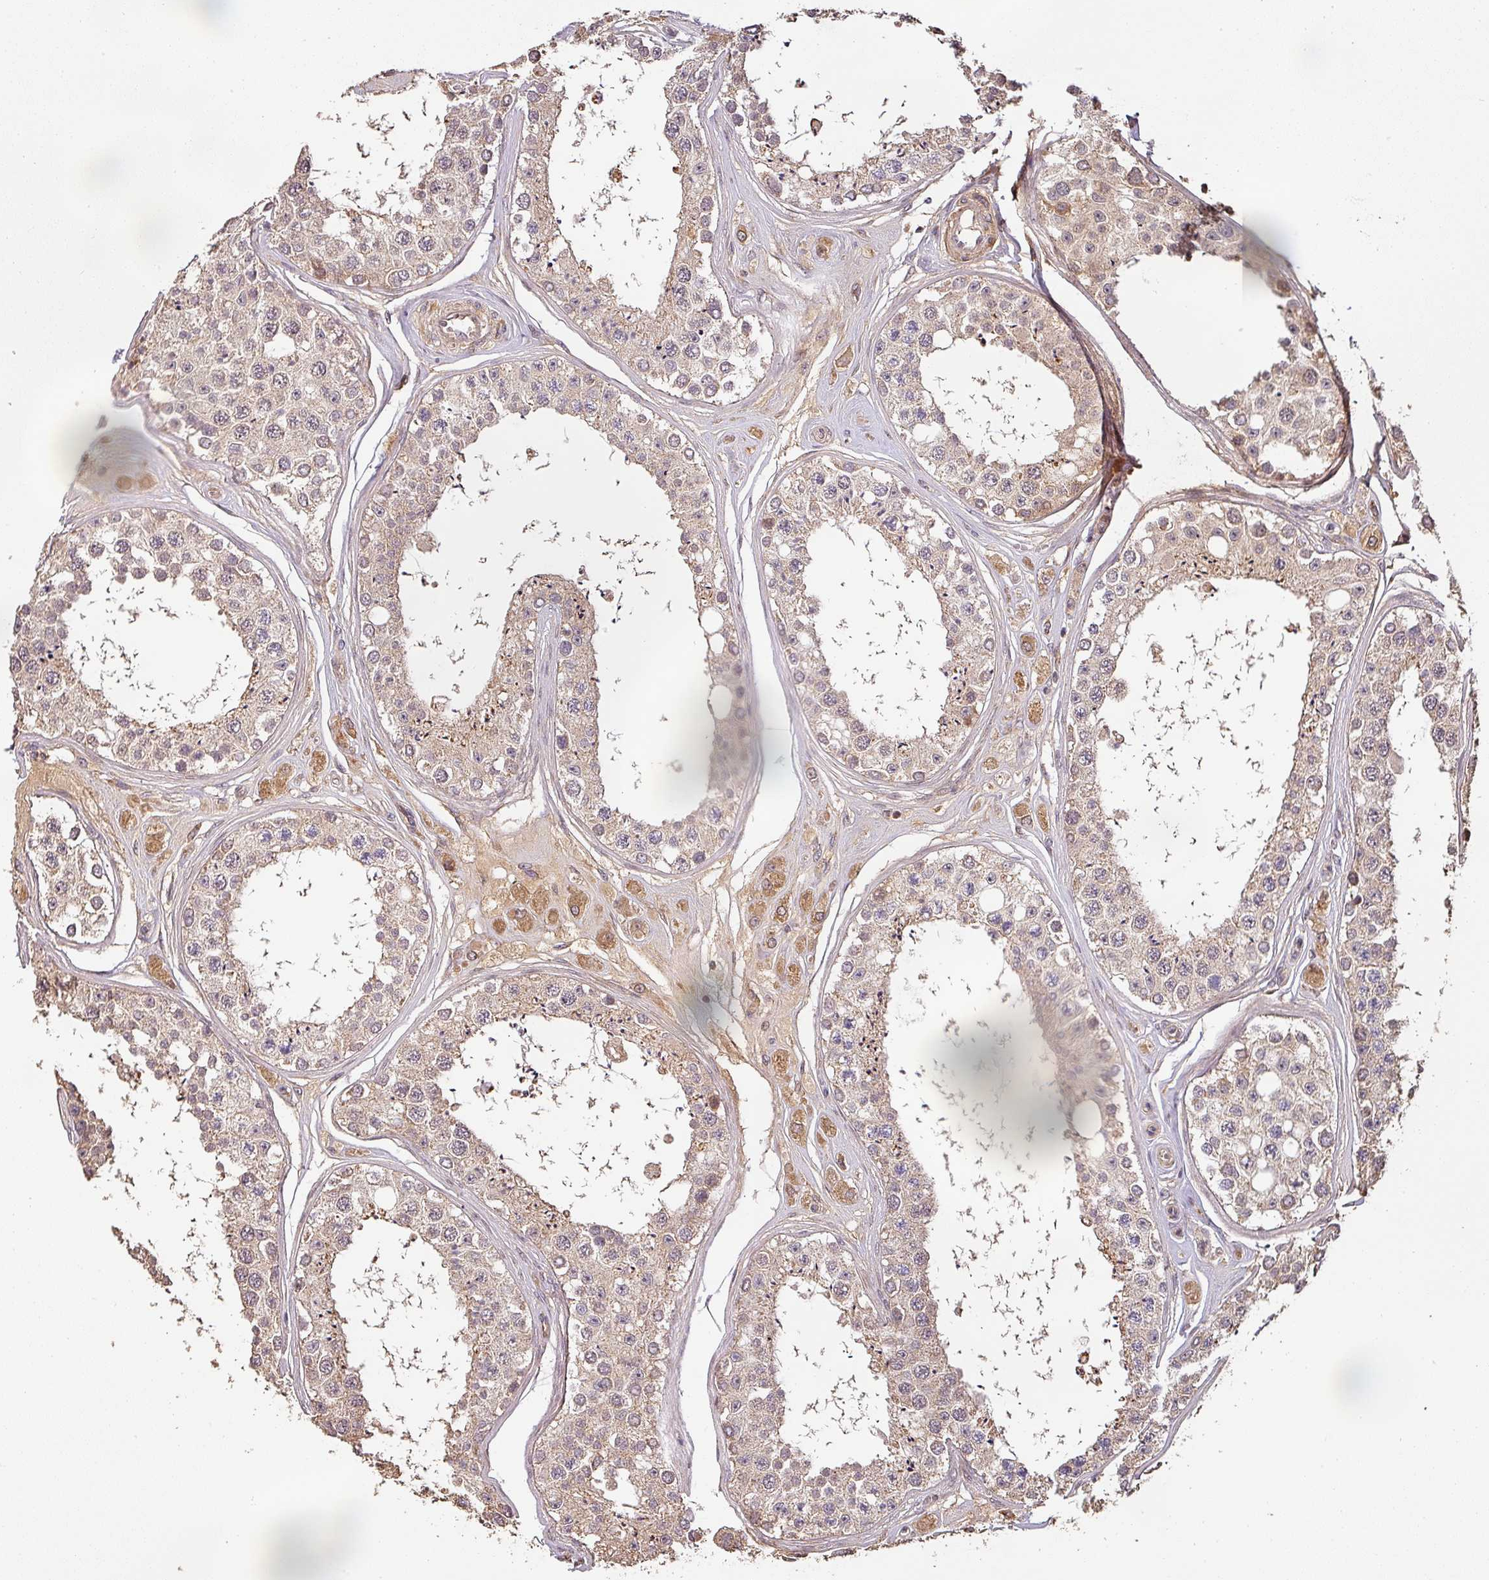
{"staining": {"intensity": "moderate", "quantity": ">75%", "location": "cytoplasmic/membranous"}, "tissue": "testis", "cell_type": "Cells in seminiferous ducts", "image_type": "normal", "snomed": [{"axis": "morphology", "description": "Normal tissue, NOS"}, {"axis": "topography", "description": "Testis"}], "caption": "About >75% of cells in seminiferous ducts in unremarkable human testis display moderate cytoplasmic/membranous protein positivity as visualized by brown immunohistochemical staining.", "gene": "BPIFB3", "patient": {"sex": "male", "age": 25}}